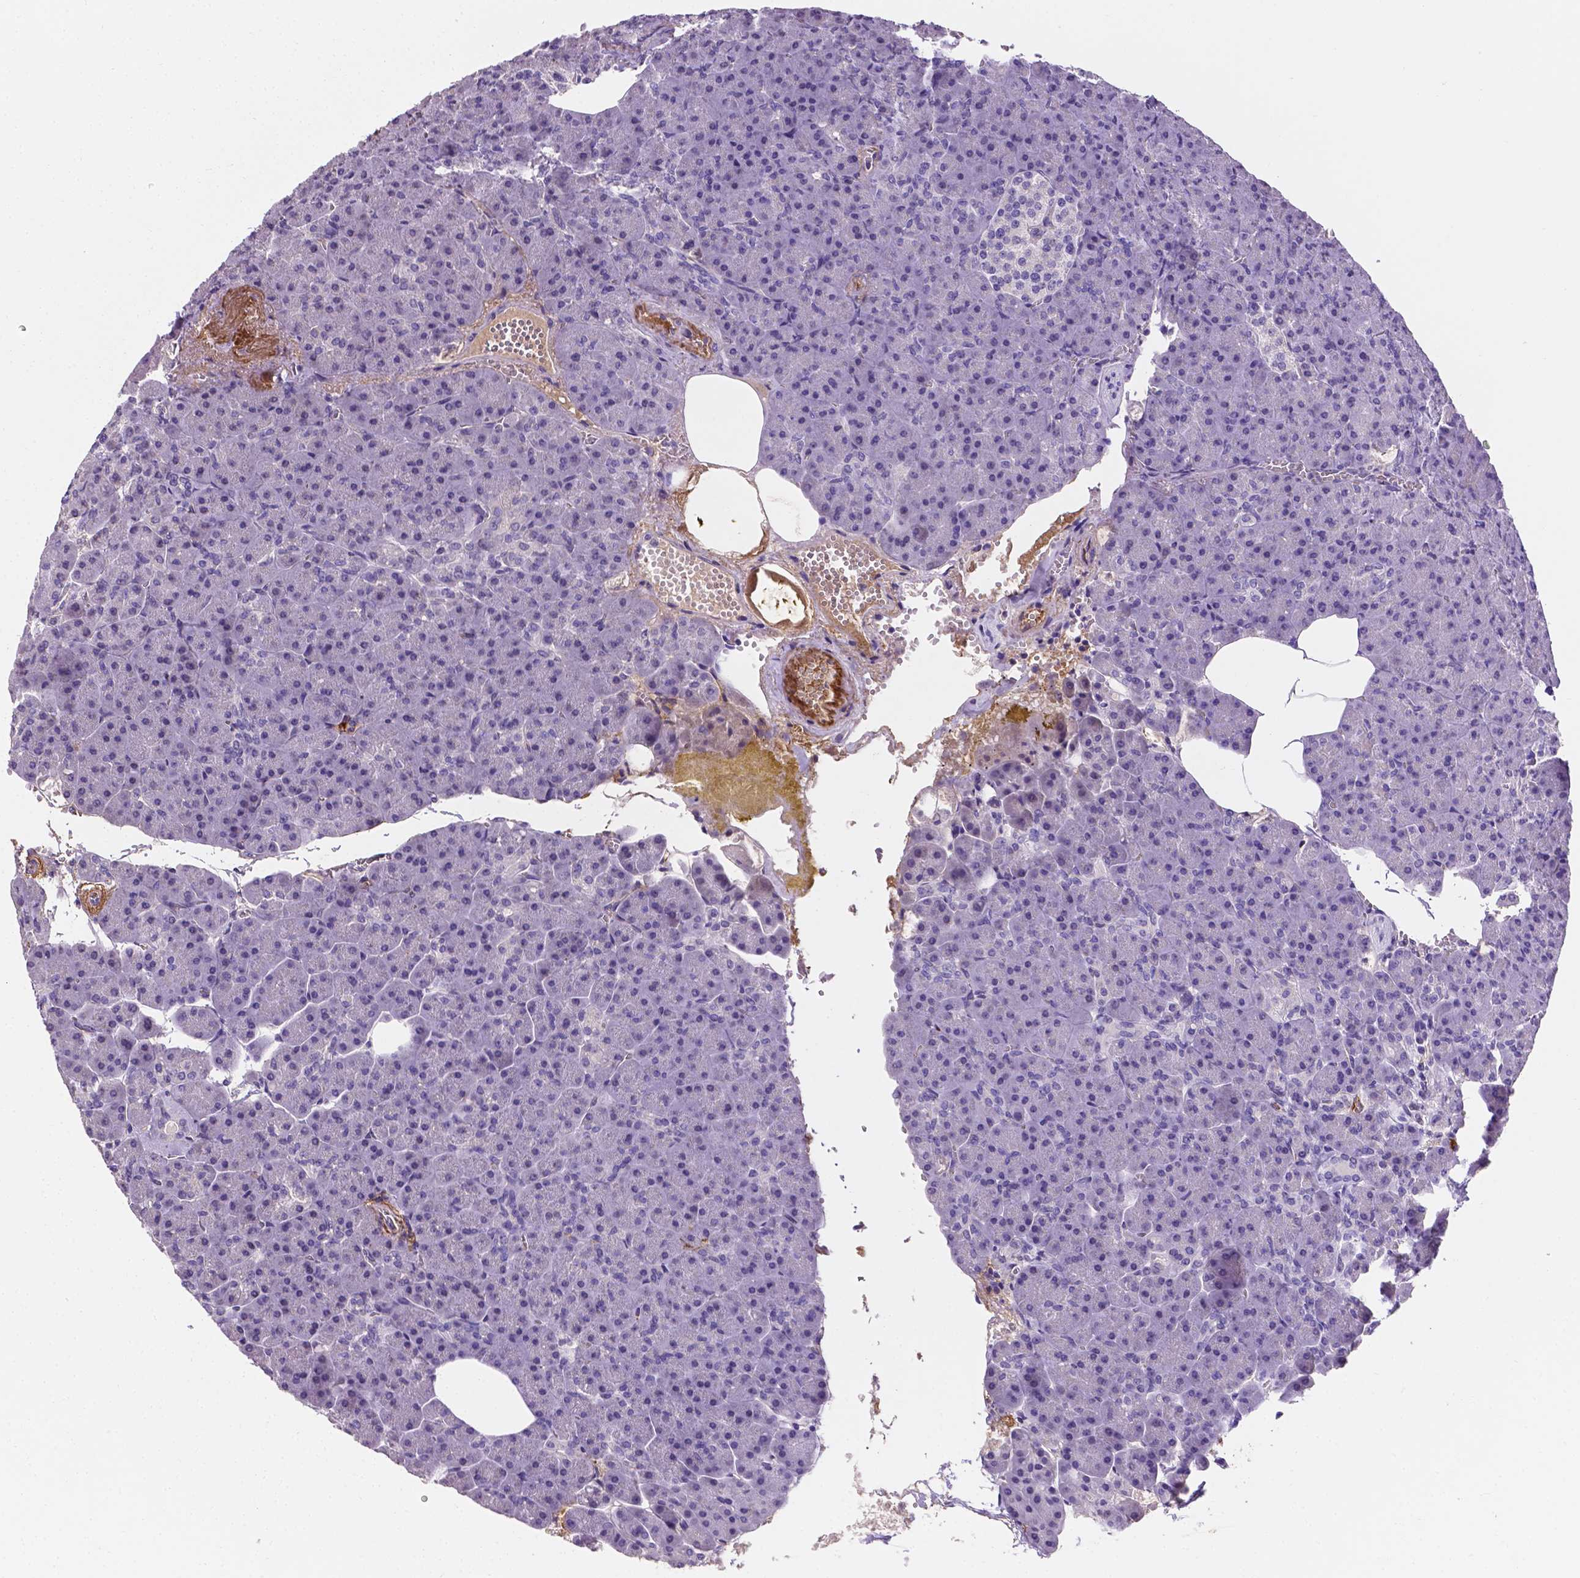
{"staining": {"intensity": "negative", "quantity": "none", "location": "none"}, "tissue": "pancreas", "cell_type": "Exocrine glandular cells", "image_type": "normal", "snomed": [{"axis": "morphology", "description": "Normal tissue, NOS"}, {"axis": "topography", "description": "Pancreas"}], "caption": "There is no significant positivity in exocrine glandular cells of pancreas. The staining is performed using DAB brown chromogen with nuclei counter-stained in using hematoxylin.", "gene": "APOE", "patient": {"sex": "female", "age": 74}}